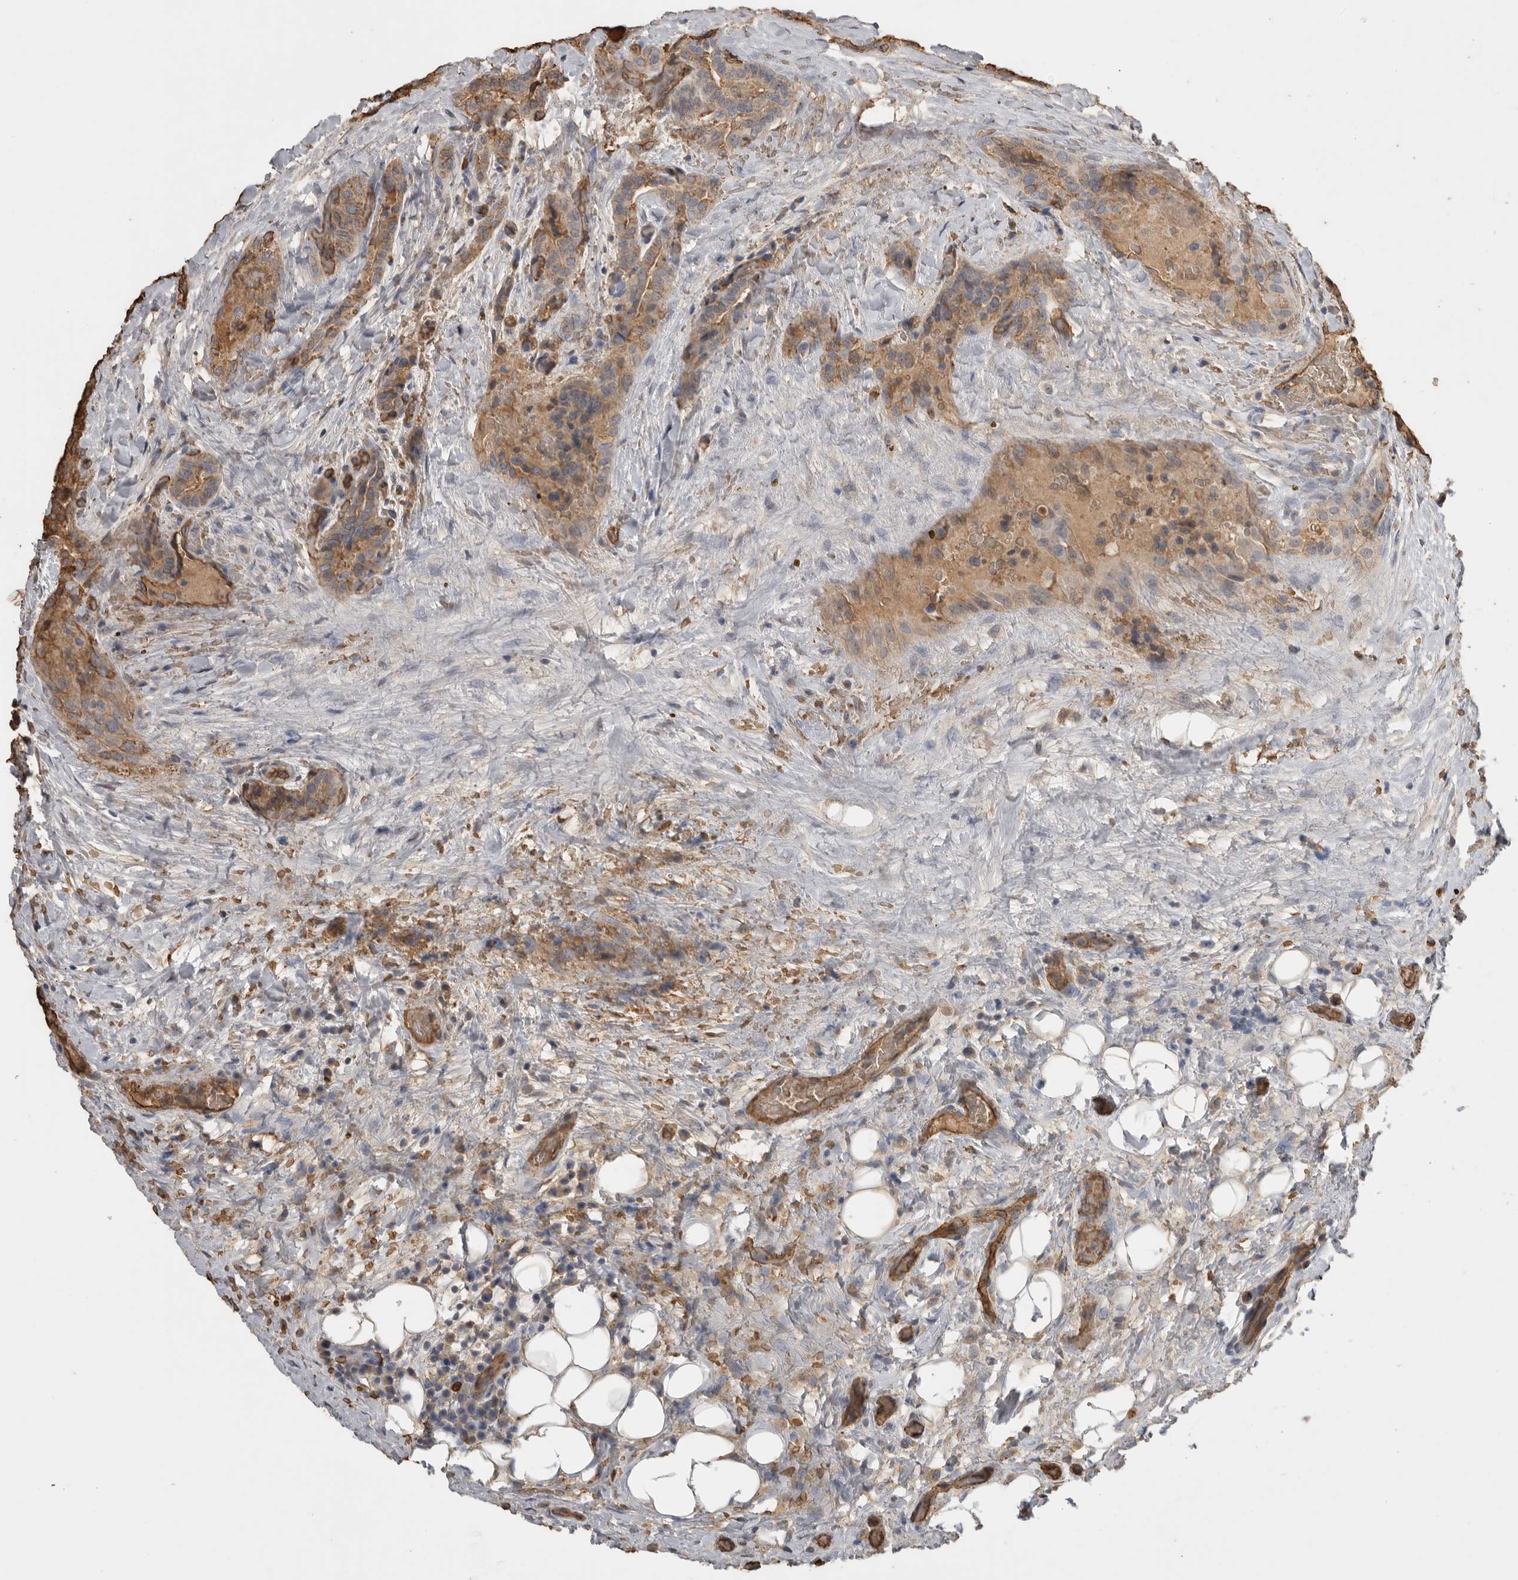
{"staining": {"intensity": "weak", "quantity": ">75%", "location": "cytoplasmic/membranous"}, "tissue": "thyroid cancer", "cell_type": "Tumor cells", "image_type": "cancer", "snomed": [{"axis": "morphology", "description": "Papillary adenocarcinoma, NOS"}, {"axis": "topography", "description": "Thyroid gland"}], "caption": "Thyroid cancer stained for a protein reveals weak cytoplasmic/membranous positivity in tumor cells. (IHC, brightfield microscopy, high magnification).", "gene": "IL27", "patient": {"sex": "male", "age": 77}}